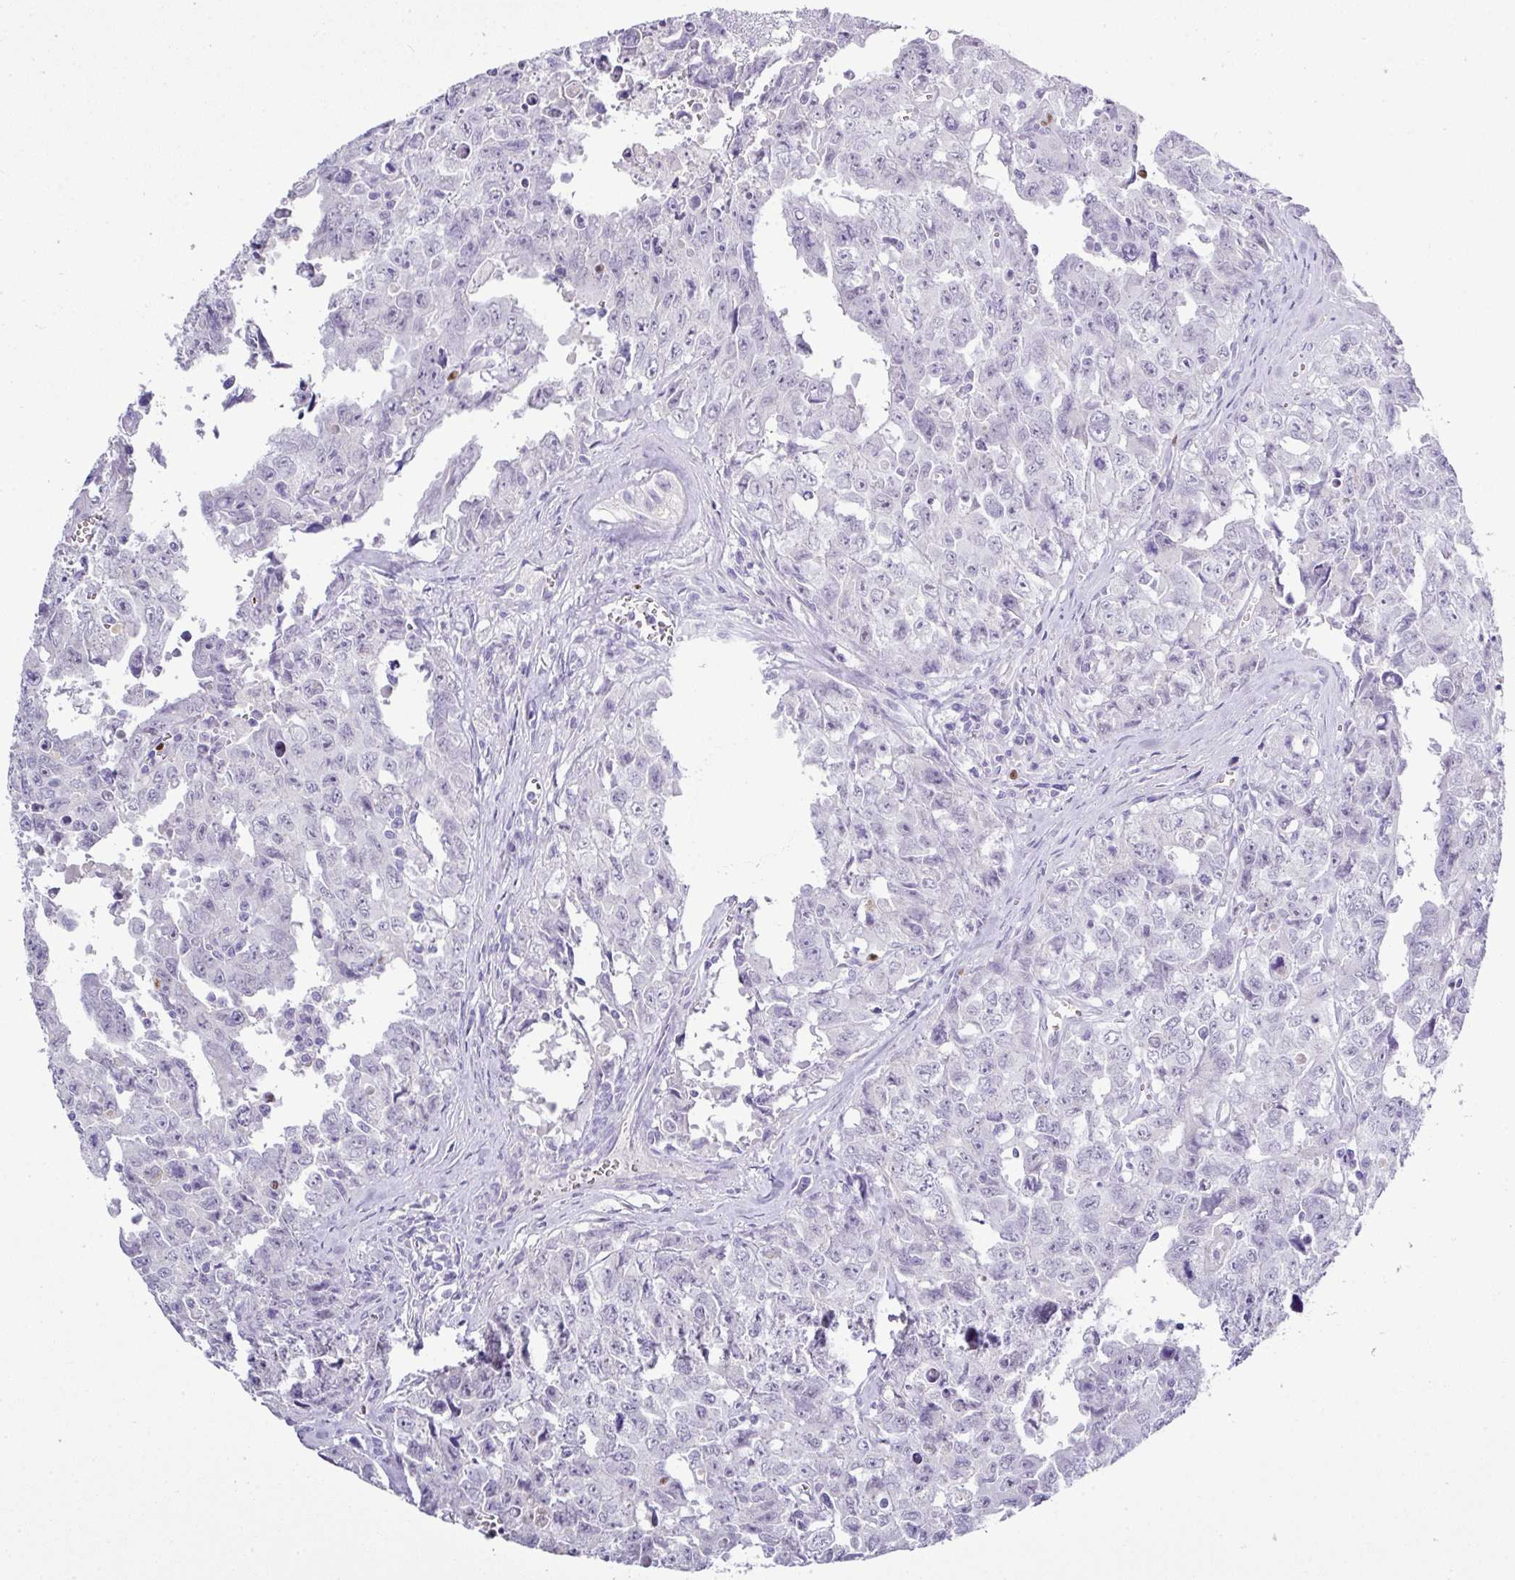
{"staining": {"intensity": "negative", "quantity": "none", "location": "none"}, "tissue": "testis cancer", "cell_type": "Tumor cells", "image_type": "cancer", "snomed": [{"axis": "morphology", "description": "Carcinoma, Embryonal, NOS"}, {"axis": "topography", "description": "Testis"}], "caption": "Testis cancer stained for a protein using IHC displays no positivity tumor cells.", "gene": "BCL11A", "patient": {"sex": "male", "age": 24}}